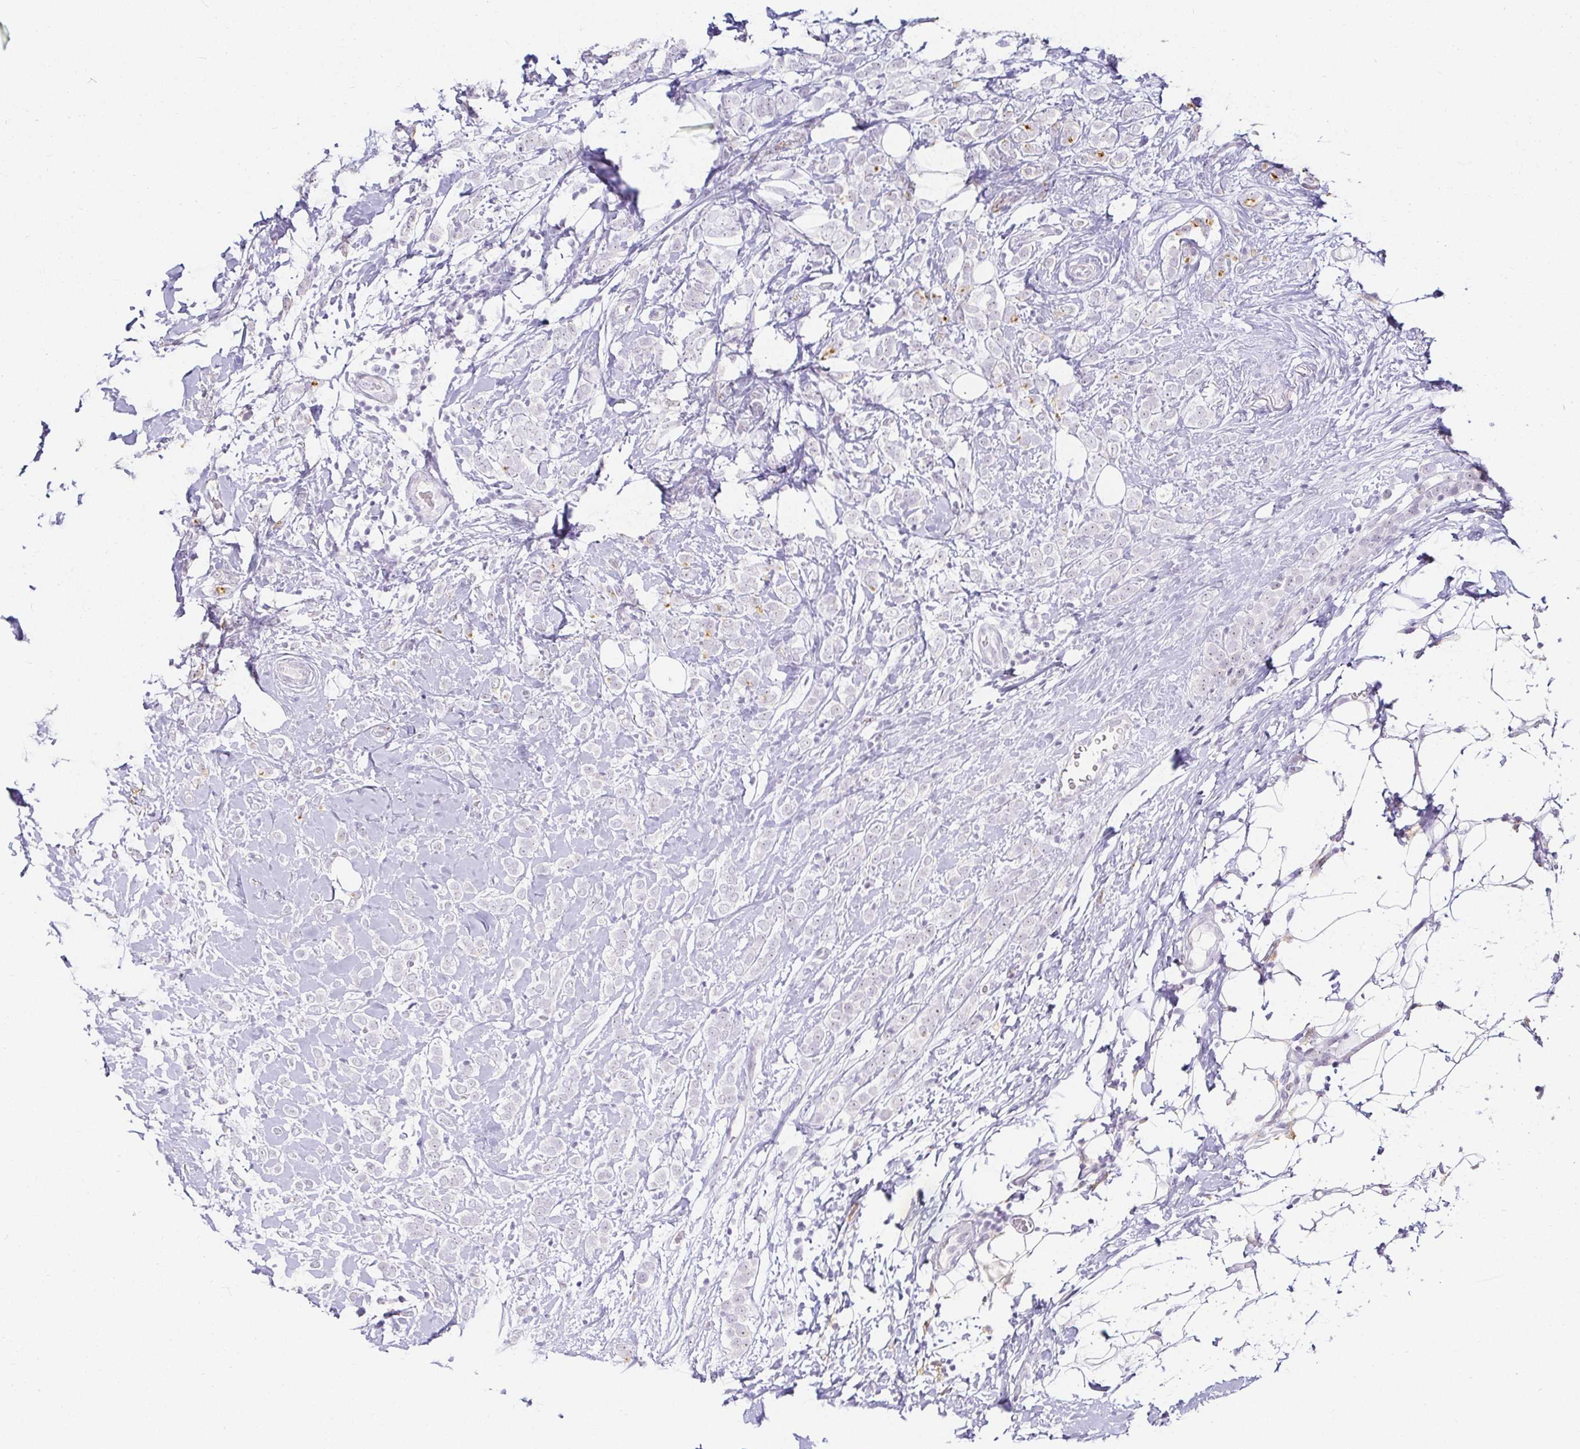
{"staining": {"intensity": "negative", "quantity": "none", "location": "none"}, "tissue": "breast cancer", "cell_type": "Tumor cells", "image_type": "cancer", "snomed": [{"axis": "morphology", "description": "Lobular carcinoma"}, {"axis": "topography", "description": "Breast"}], "caption": "The histopathology image shows no significant expression in tumor cells of breast cancer (lobular carcinoma).", "gene": "ACAN", "patient": {"sex": "female", "age": 49}}